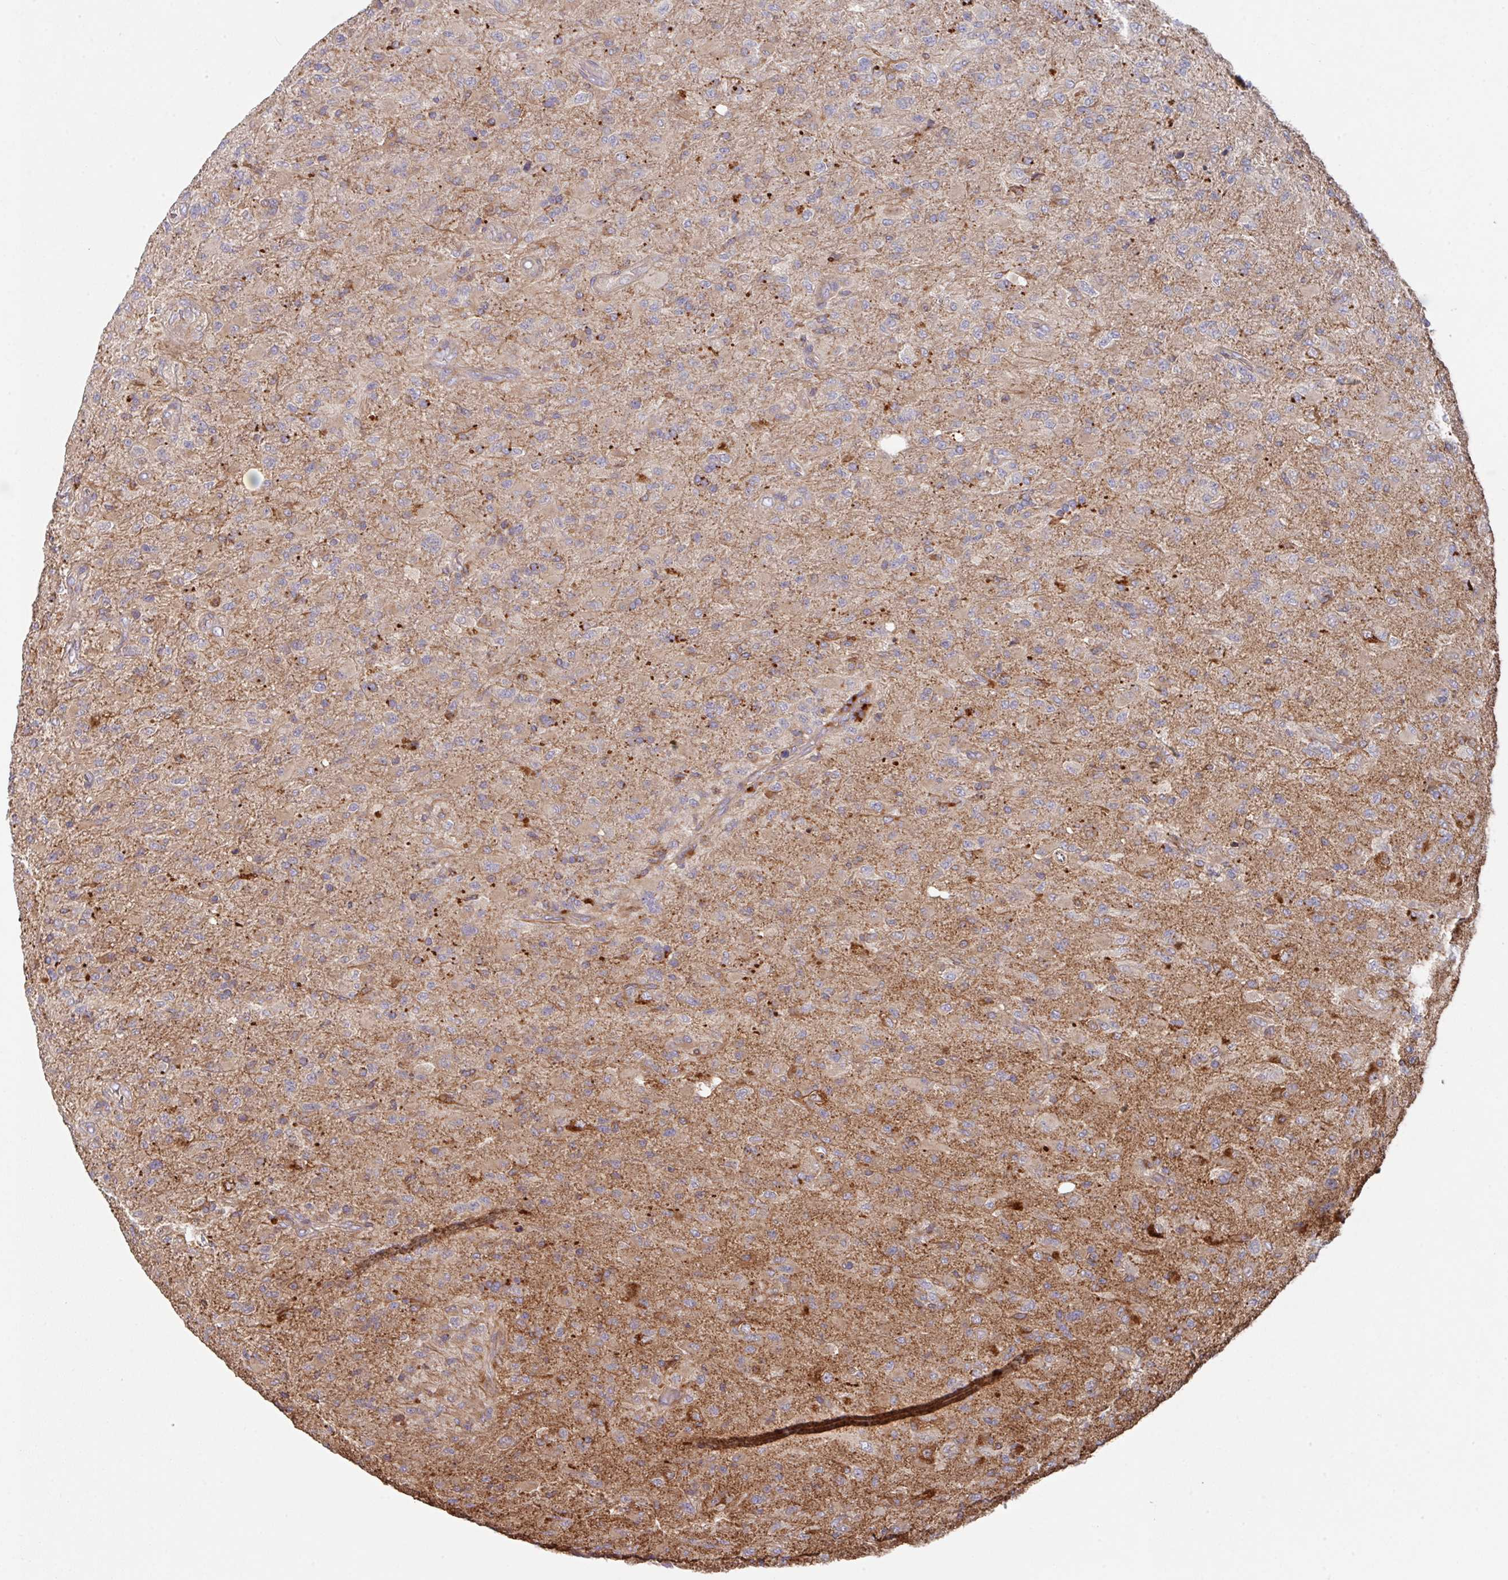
{"staining": {"intensity": "weak", "quantity": "<25%", "location": "cytoplasmic/membranous"}, "tissue": "glioma", "cell_type": "Tumor cells", "image_type": "cancer", "snomed": [{"axis": "morphology", "description": "Glioma, malignant, Low grade"}, {"axis": "topography", "description": "Brain"}], "caption": "An image of human glioma is negative for staining in tumor cells. (Stains: DAB (3,3'-diaminobenzidine) IHC with hematoxylin counter stain, Microscopy: brightfield microscopy at high magnification).", "gene": "TRIM14", "patient": {"sex": "male", "age": 65}}